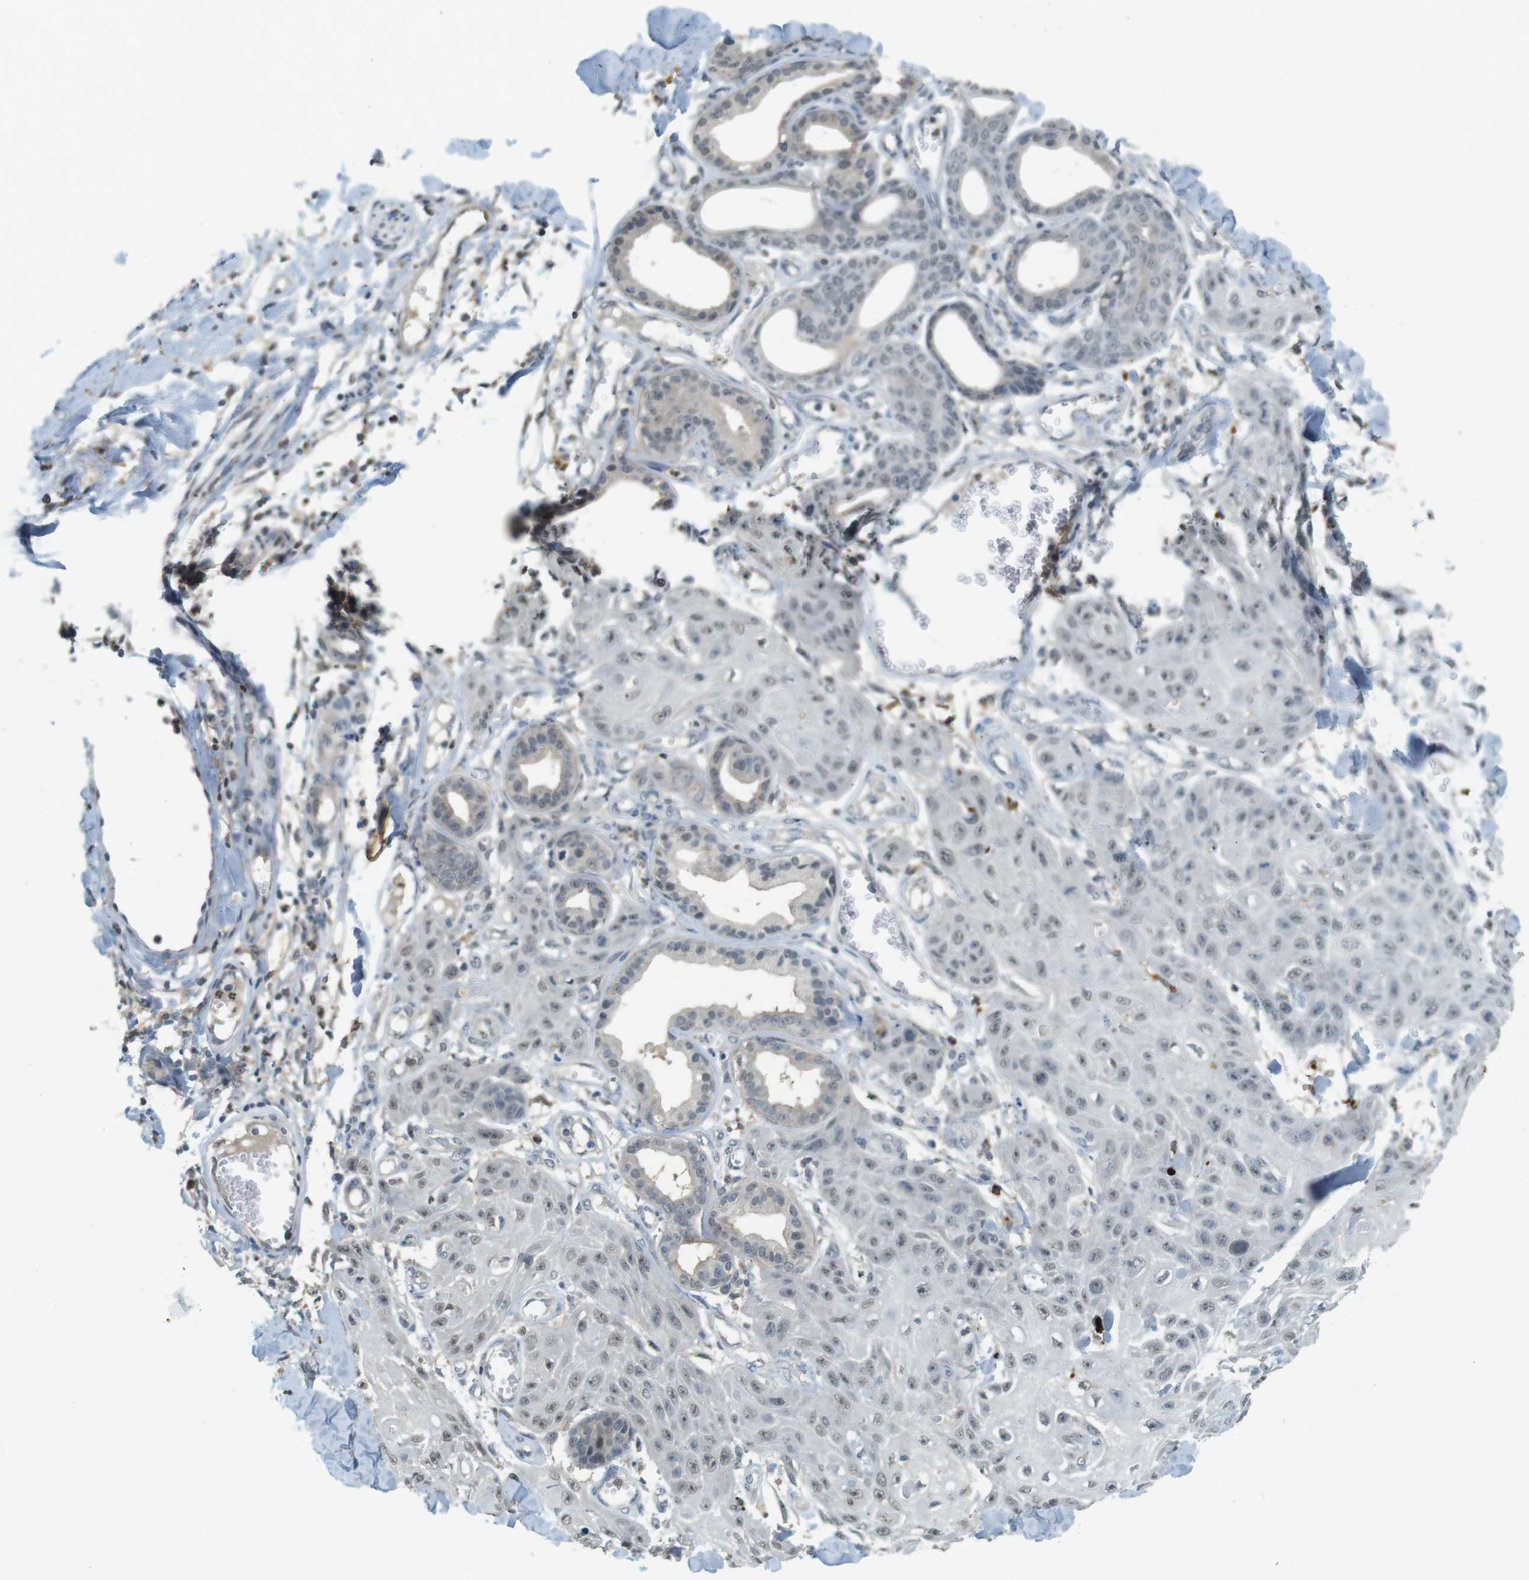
{"staining": {"intensity": "negative", "quantity": "none", "location": "none"}, "tissue": "skin cancer", "cell_type": "Tumor cells", "image_type": "cancer", "snomed": [{"axis": "morphology", "description": "Squamous cell carcinoma, NOS"}, {"axis": "topography", "description": "Skin"}], "caption": "A micrograph of skin cancer (squamous cell carcinoma) stained for a protein reveals no brown staining in tumor cells. Nuclei are stained in blue.", "gene": "CDK14", "patient": {"sex": "male", "age": 74}}